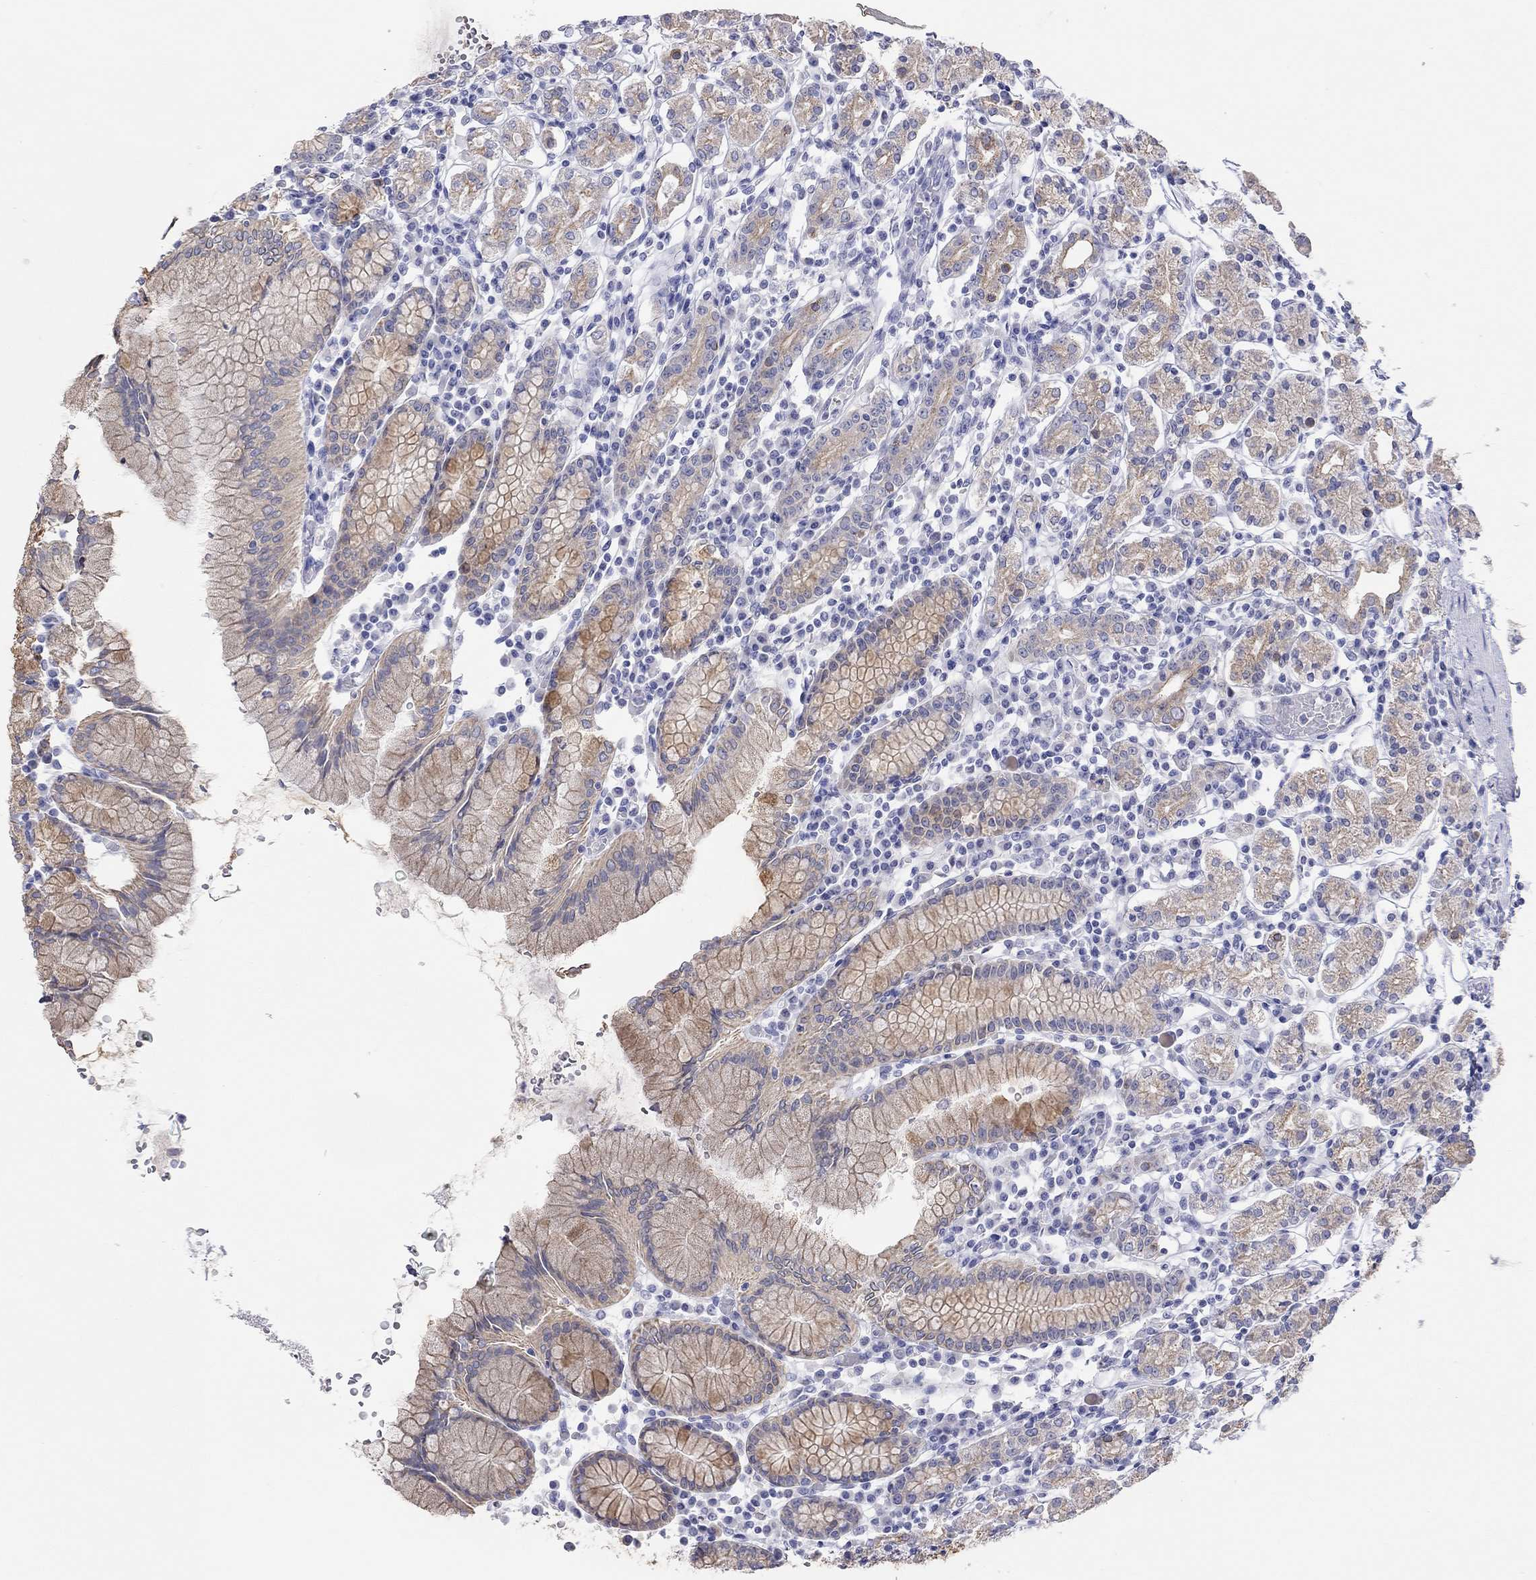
{"staining": {"intensity": "moderate", "quantity": "<25%", "location": "cytoplasmic/membranous"}, "tissue": "stomach", "cell_type": "Glandular cells", "image_type": "normal", "snomed": [{"axis": "morphology", "description": "Normal tissue, NOS"}, {"axis": "topography", "description": "Stomach, upper"}, {"axis": "topography", "description": "Stomach"}], "caption": "The immunohistochemical stain labels moderate cytoplasmic/membranous staining in glandular cells of normal stomach. The staining was performed using DAB, with brown indicating positive protein expression. Nuclei are stained blue with hematoxylin.", "gene": "AK8", "patient": {"sex": "male", "age": 62}}